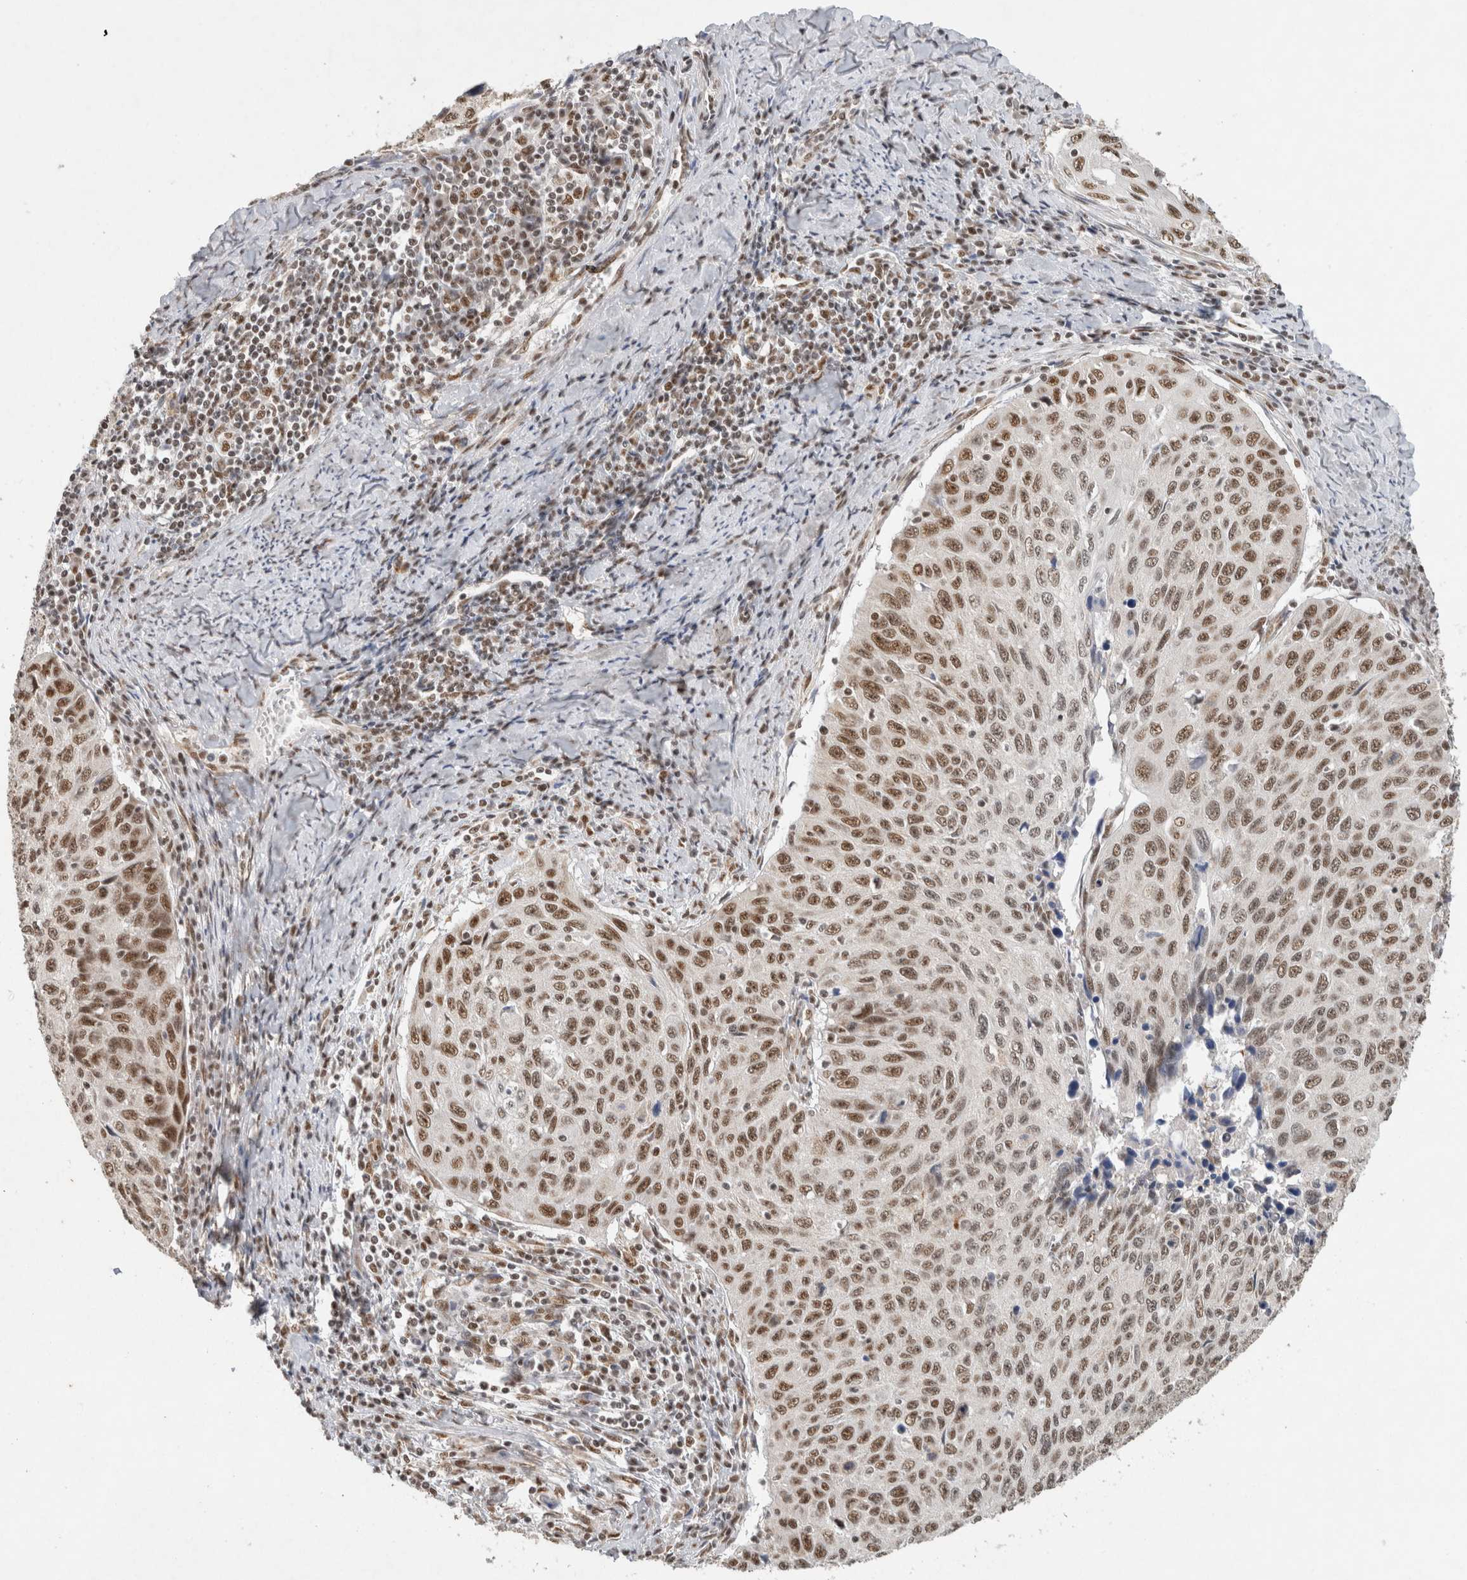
{"staining": {"intensity": "strong", "quantity": ">75%", "location": "nuclear"}, "tissue": "cervical cancer", "cell_type": "Tumor cells", "image_type": "cancer", "snomed": [{"axis": "morphology", "description": "Squamous cell carcinoma, NOS"}, {"axis": "topography", "description": "Cervix"}], "caption": "Protein staining of squamous cell carcinoma (cervical) tissue displays strong nuclear expression in approximately >75% of tumor cells.", "gene": "DDX42", "patient": {"sex": "female", "age": 53}}